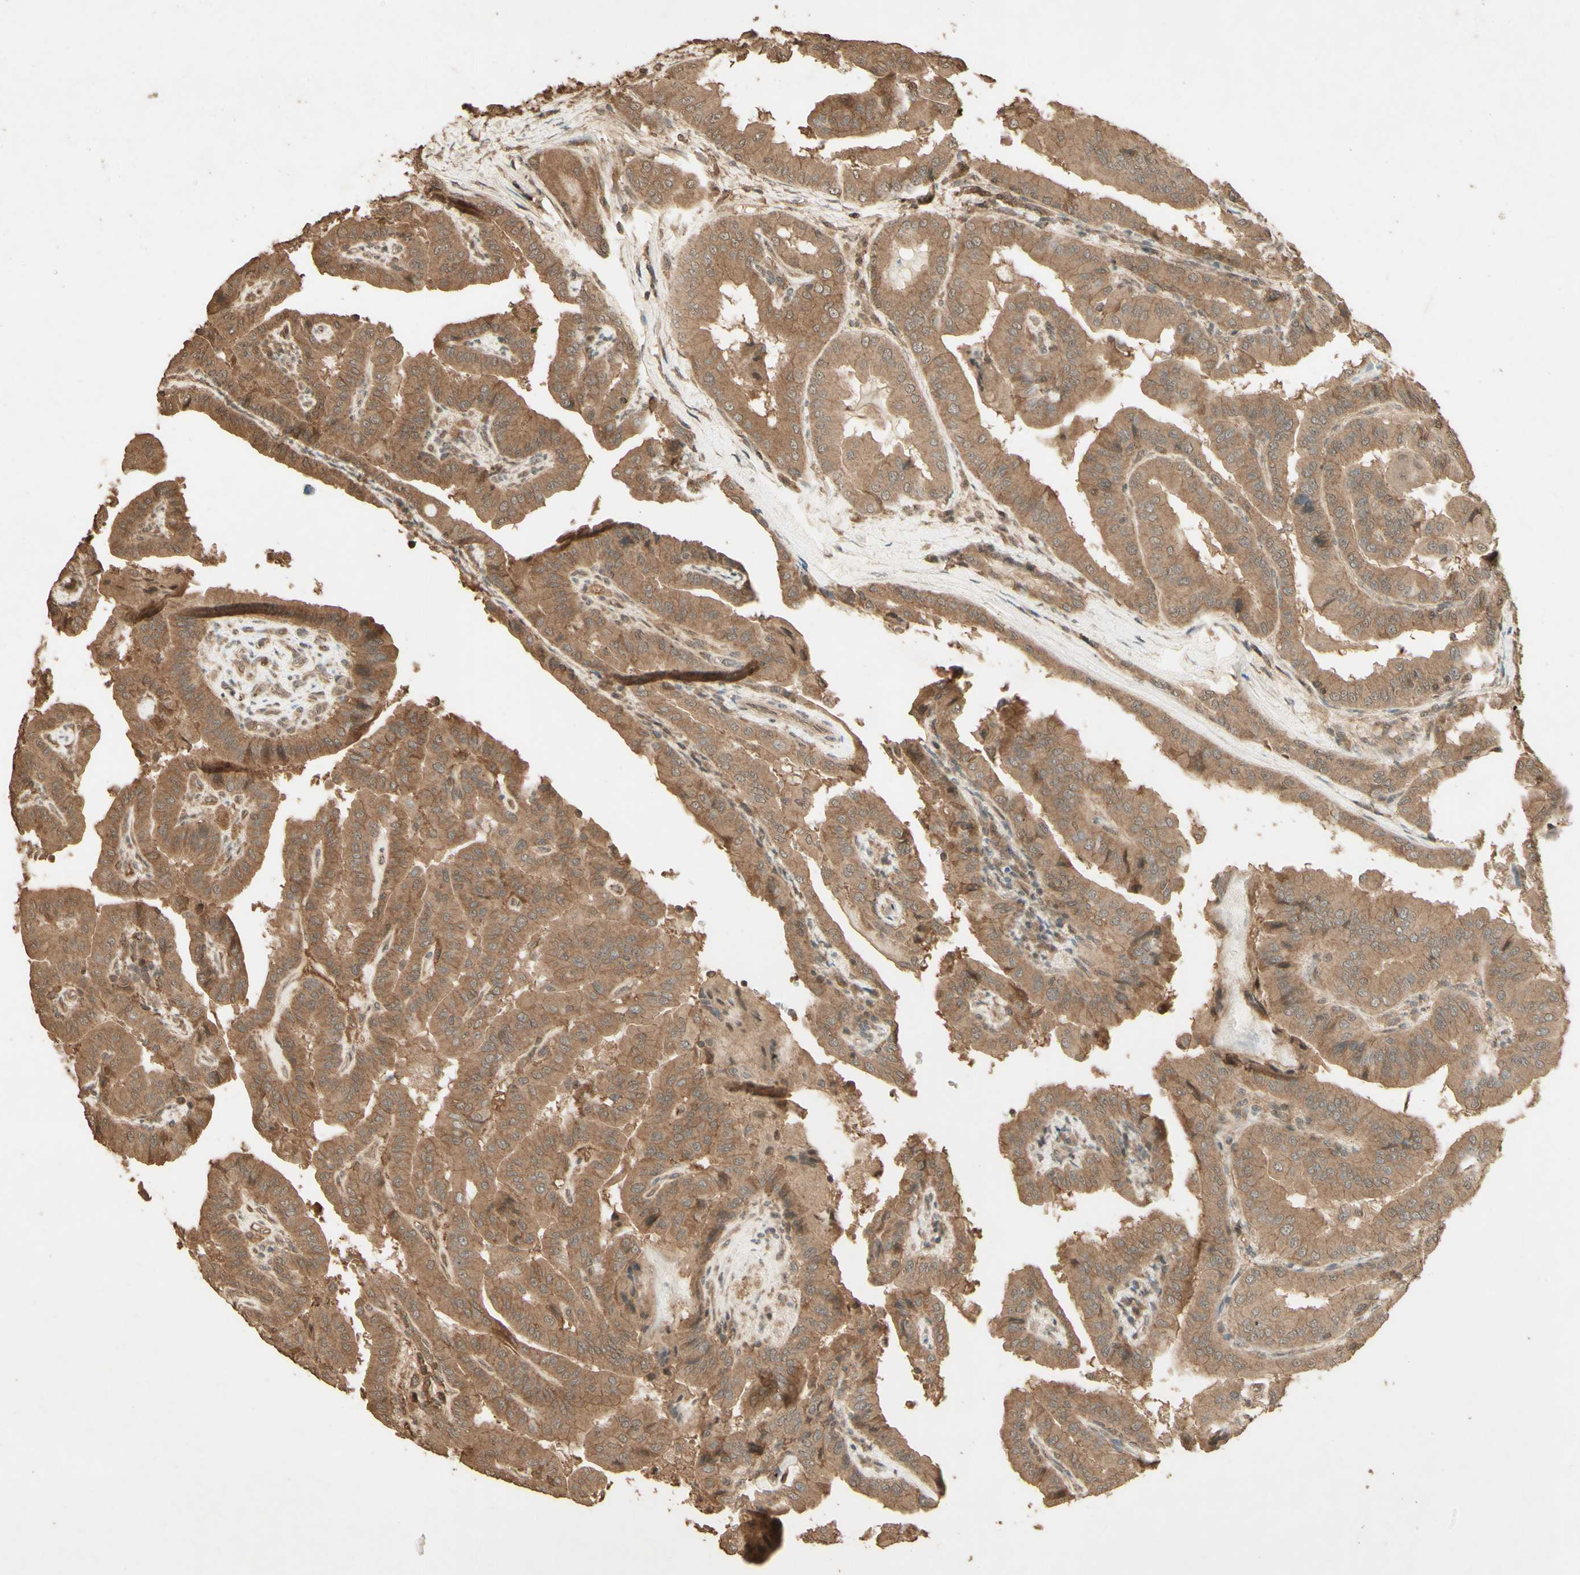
{"staining": {"intensity": "moderate", "quantity": ">75%", "location": "cytoplasmic/membranous"}, "tissue": "thyroid cancer", "cell_type": "Tumor cells", "image_type": "cancer", "snomed": [{"axis": "morphology", "description": "Papillary adenocarcinoma, NOS"}, {"axis": "topography", "description": "Thyroid gland"}], "caption": "Protein staining of thyroid cancer (papillary adenocarcinoma) tissue shows moderate cytoplasmic/membranous staining in about >75% of tumor cells.", "gene": "SMAD9", "patient": {"sex": "male", "age": 33}}